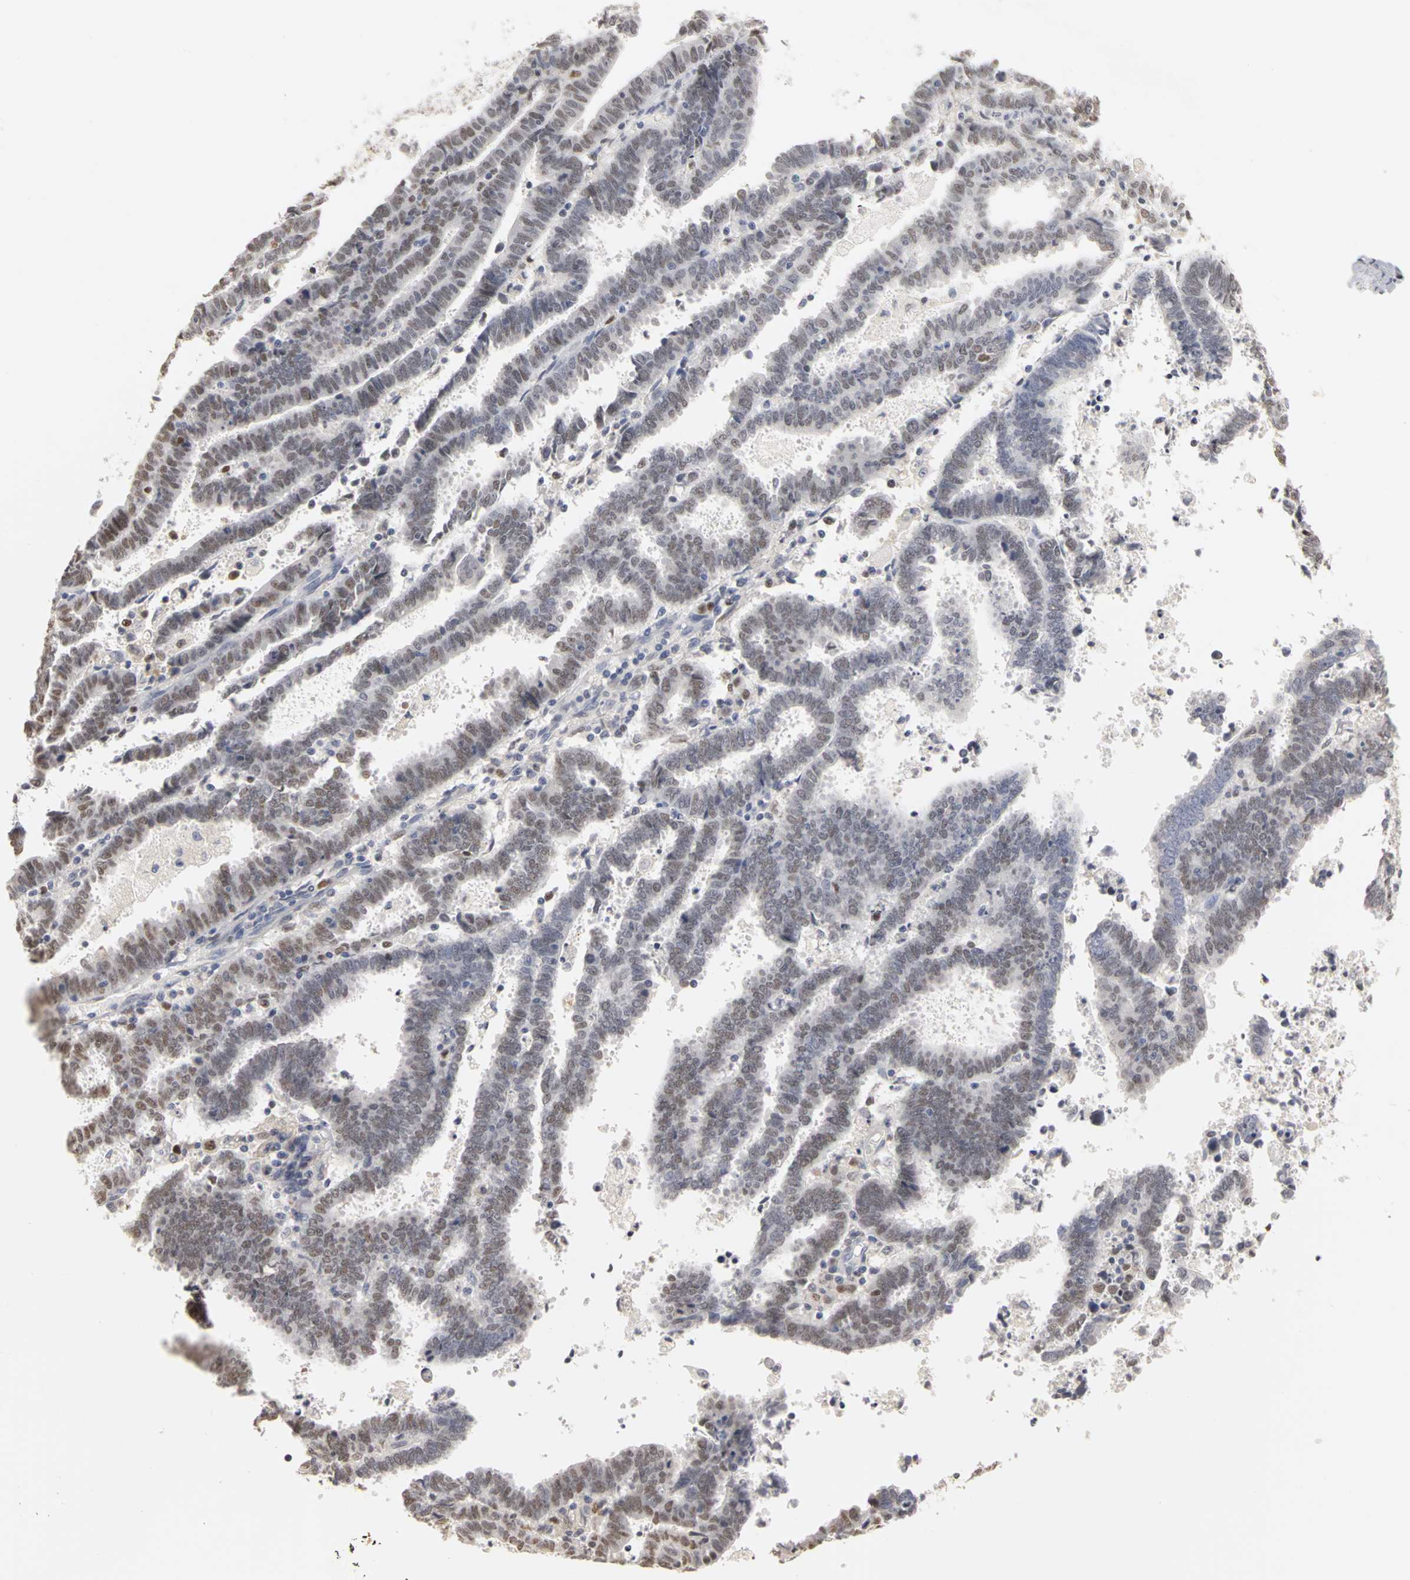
{"staining": {"intensity": "weak", "quantity": "25%-75%", "location": "nuclear"}, "tissue": "endometrial cancer", "cell_type": "Tumor cells", "image_type": "cancer", "snomed": [{"axis": "morphology", "description": "Adenocarcinoma, NOS"}, {"axis": "topography", "description": "Uterus"}], "caption": "Weak nuclear expression for a protein is appreciated in about 25%-75% of tumor cells of endometrial adenocarcinoma using immunohistochemistry.", "gene": "MCM6", "patient": {"sex": "female", "age": 83}}